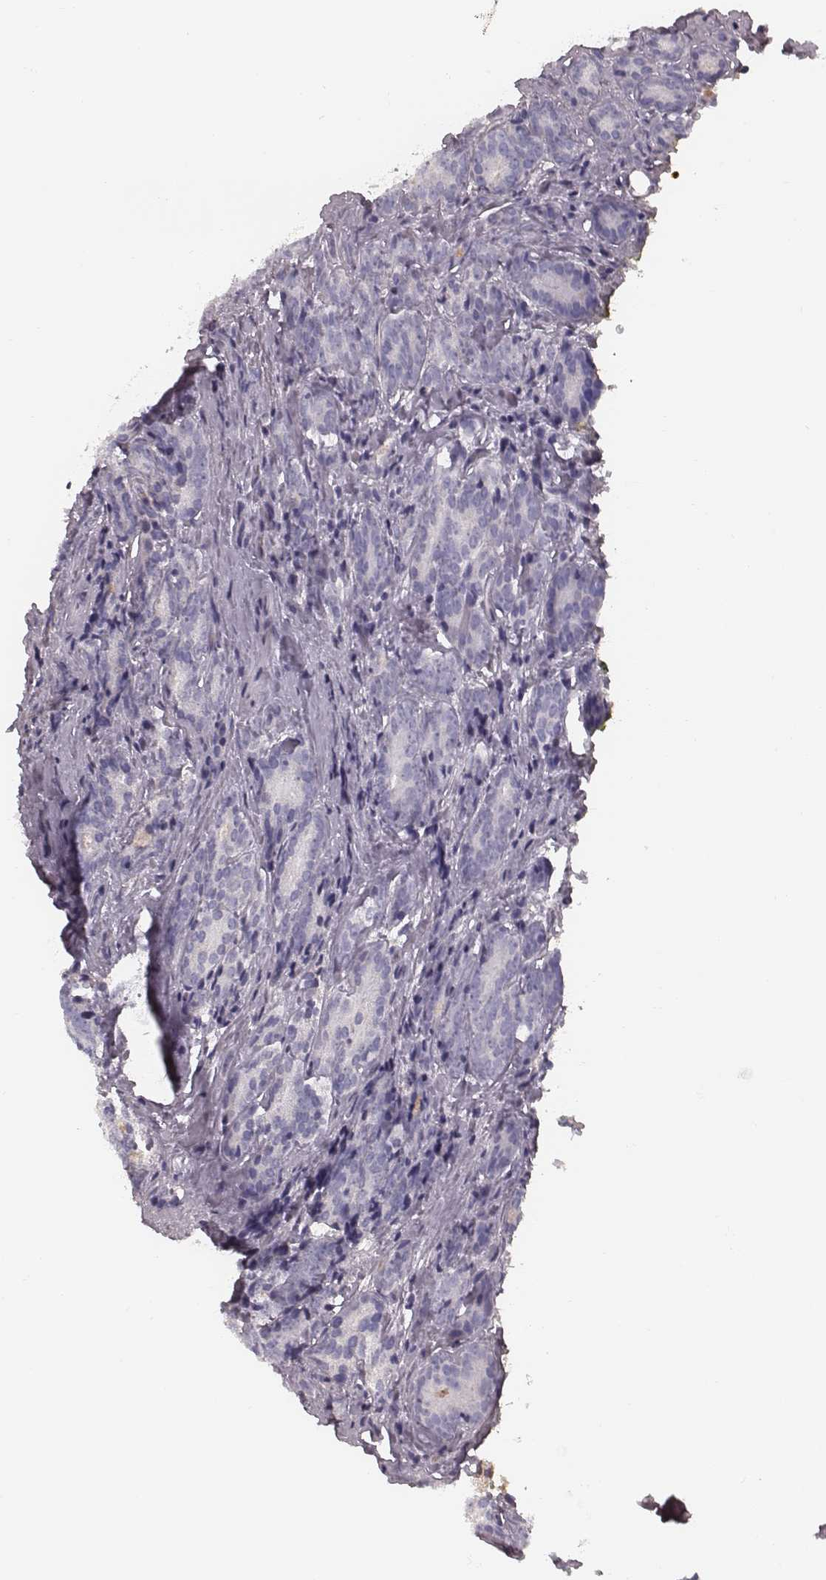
{"staining": {"intensity": "negative", "quantity": "none", "location": "none"}, "tissue": "prostate cancer", "cell_type": "Tumor cells", "image_type": "cancer", "snomed": [{"axis": "morphology", "description": "Adenocarcinoma, NOS"}, {"axis": "topography", "description": "Prostate"}], "caption": "This photomicrograph is of prostate cancer stained with immunohistochemistry (IHC) to label a protein in brown with the nuclei are counter-stained blue. There is no staining in tumor cells. (DAB immunohistochemistry visualized using brightfield microscopy, high magnification).", "gene": "CFTR", "patient": {"sex": "male", "age": 71}}